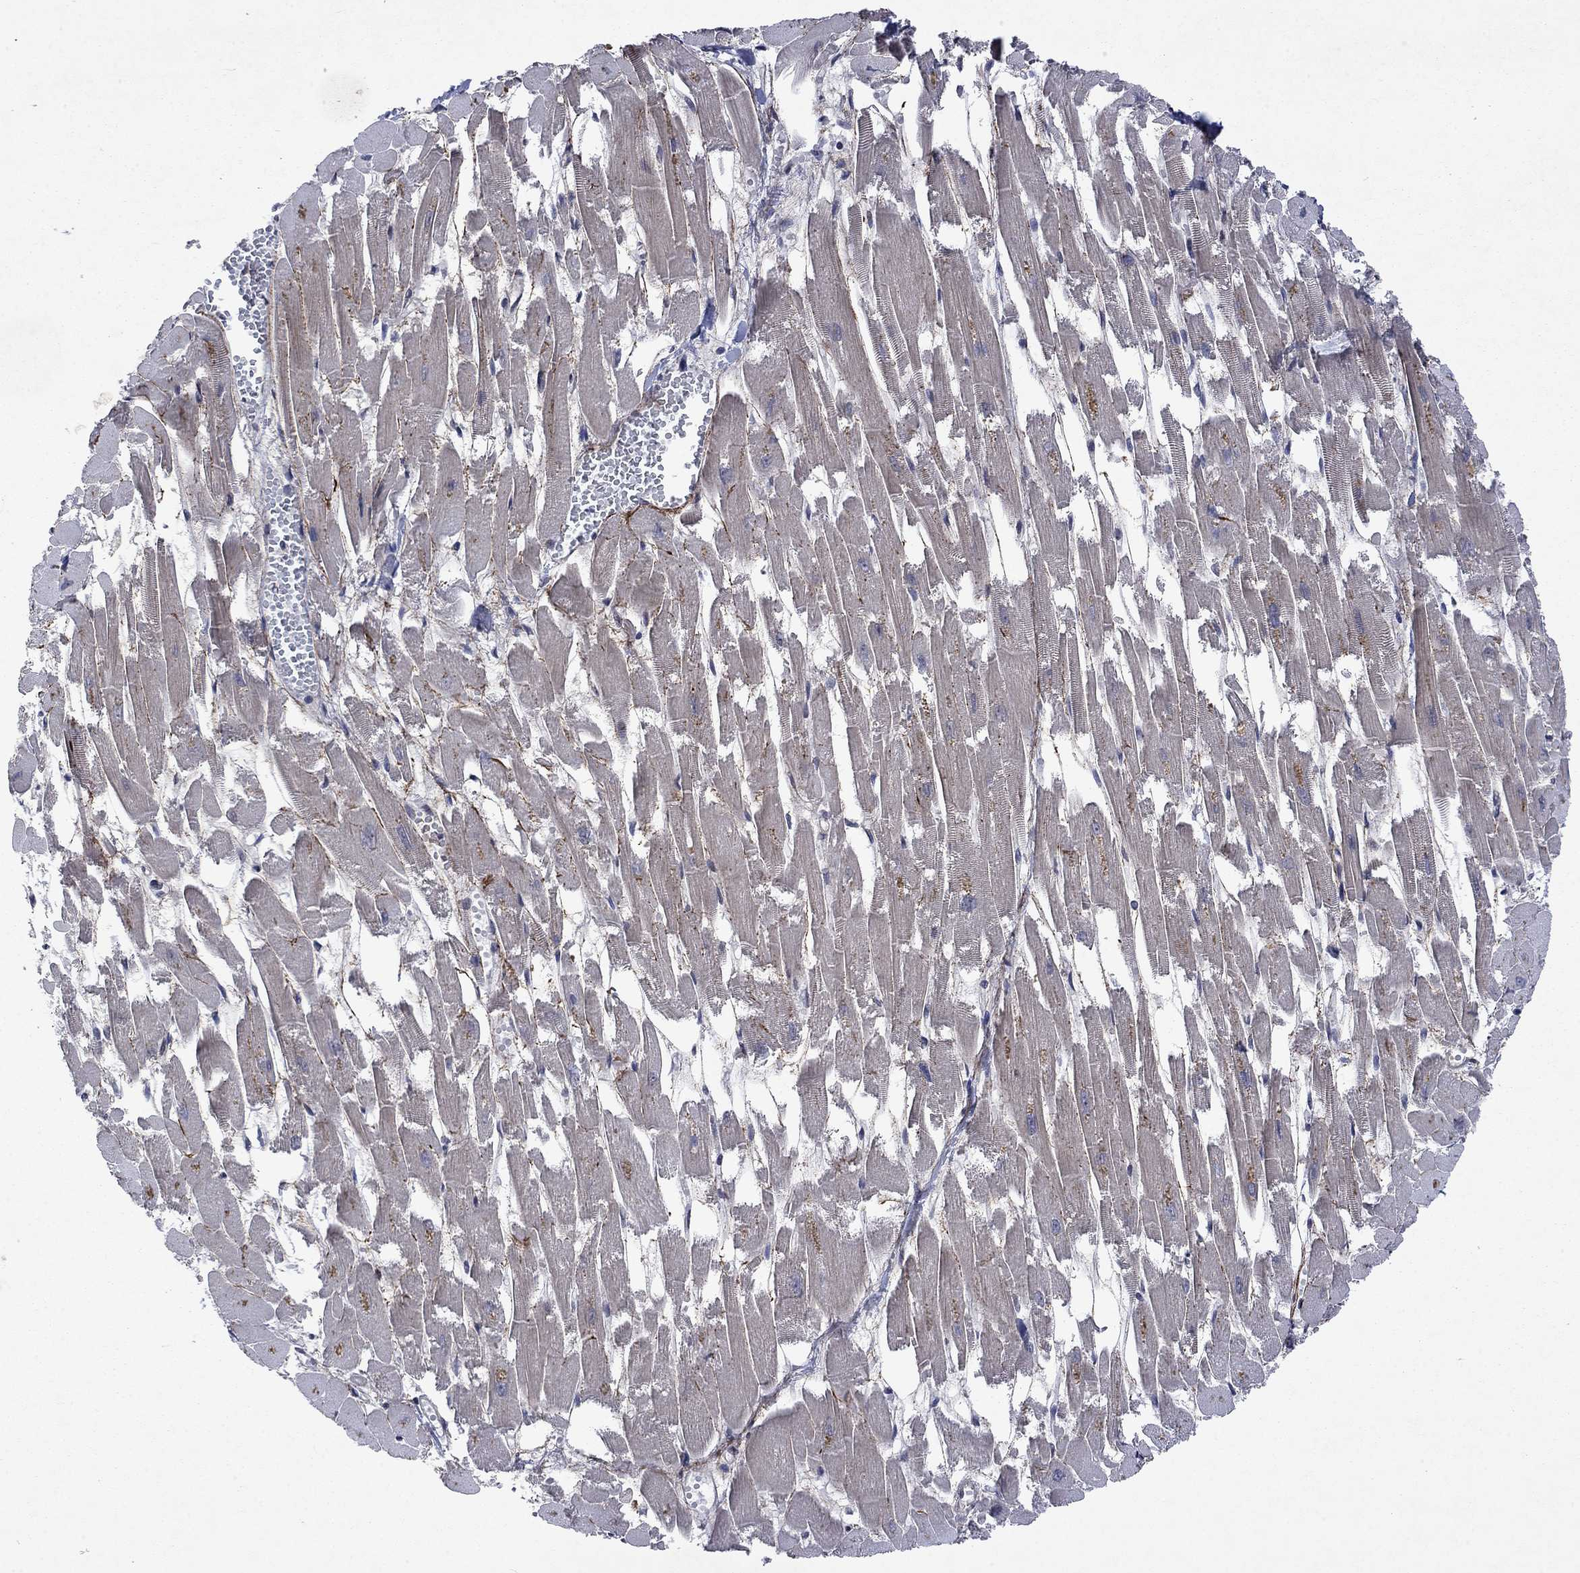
{"staining": {"intensity": "negative", "quantity": "none", "location": "none"}, "tissue": "heart muscle", "cell_type": "Cardiomyocytes", "image_type": "normal", "snomed": [{"axis": "morphology", "description": "Normal tissue, NOS"}, {"axis": "topography", "description": "Heart"}], "caption": "Immunohistochemistry of benign human heart muscle exhibits no expression in cardiomyocytes.", "gene": "PPP1R9A", "patient": {"sex": "female", "age": 52}}